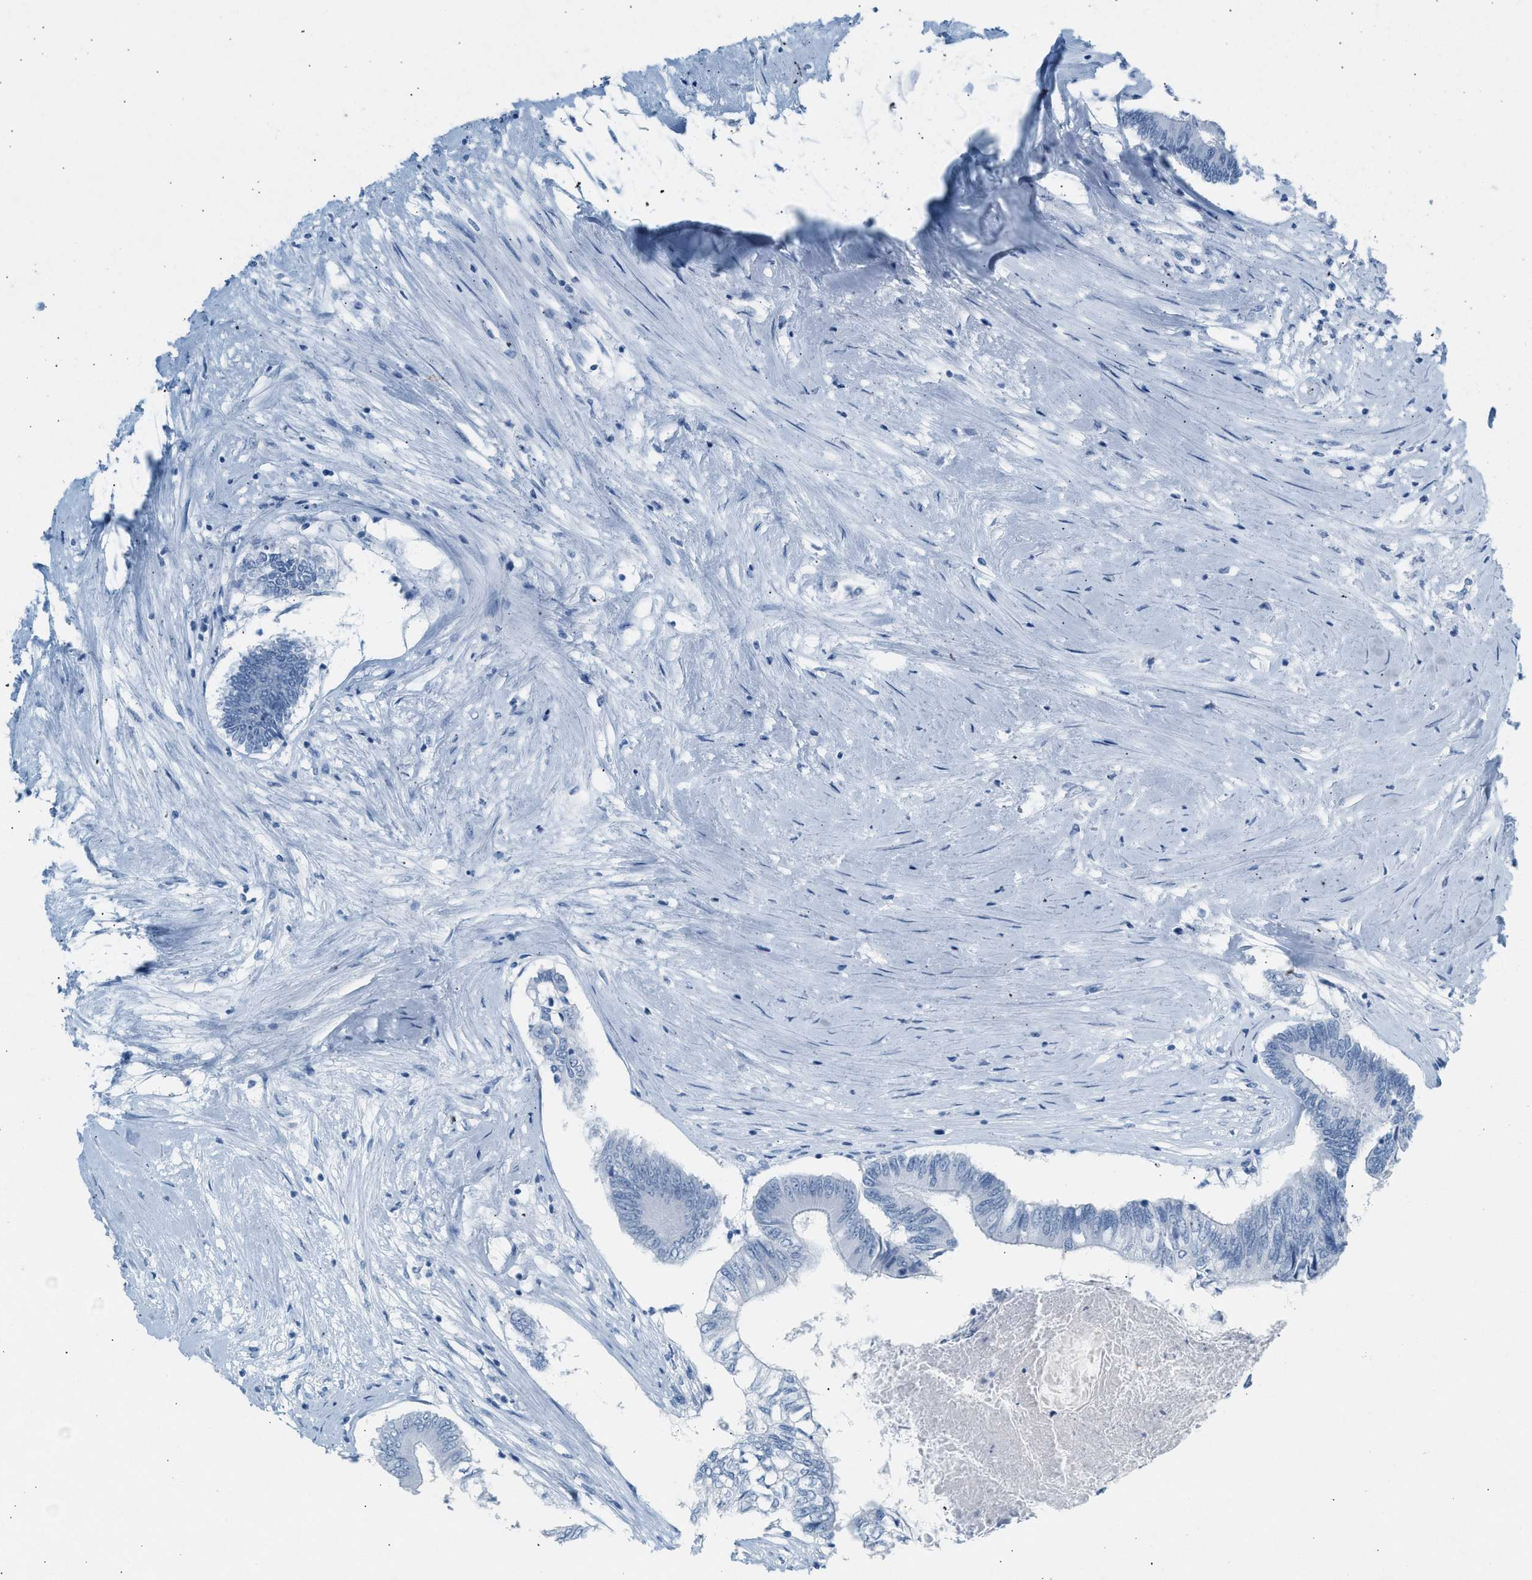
{"staining": {"intensity": "negative", "quantity": "none", "location": "none"}, "tissue": "colorectal cancer", "cell_type": "Tumor cells", "image_type": "cancer", "snomed": [{"axis": "morphology", "description": "Adenocarcinoma, NOS"}, {"axis": "topography", "description": "Rectum"}], "caption": "High magnification brightfield microscopy of colorectal adenocarcinoma stained with DAB (brown) and counterstained with hematoxylin (blue): tumor cells show no significant staining. (DAB (3,3'-diaminobenzidine) immunohistochemistry with hematoxylin counter stain).", "gene": "HHATL", "patient": {"sex": "male", "age": 63}}